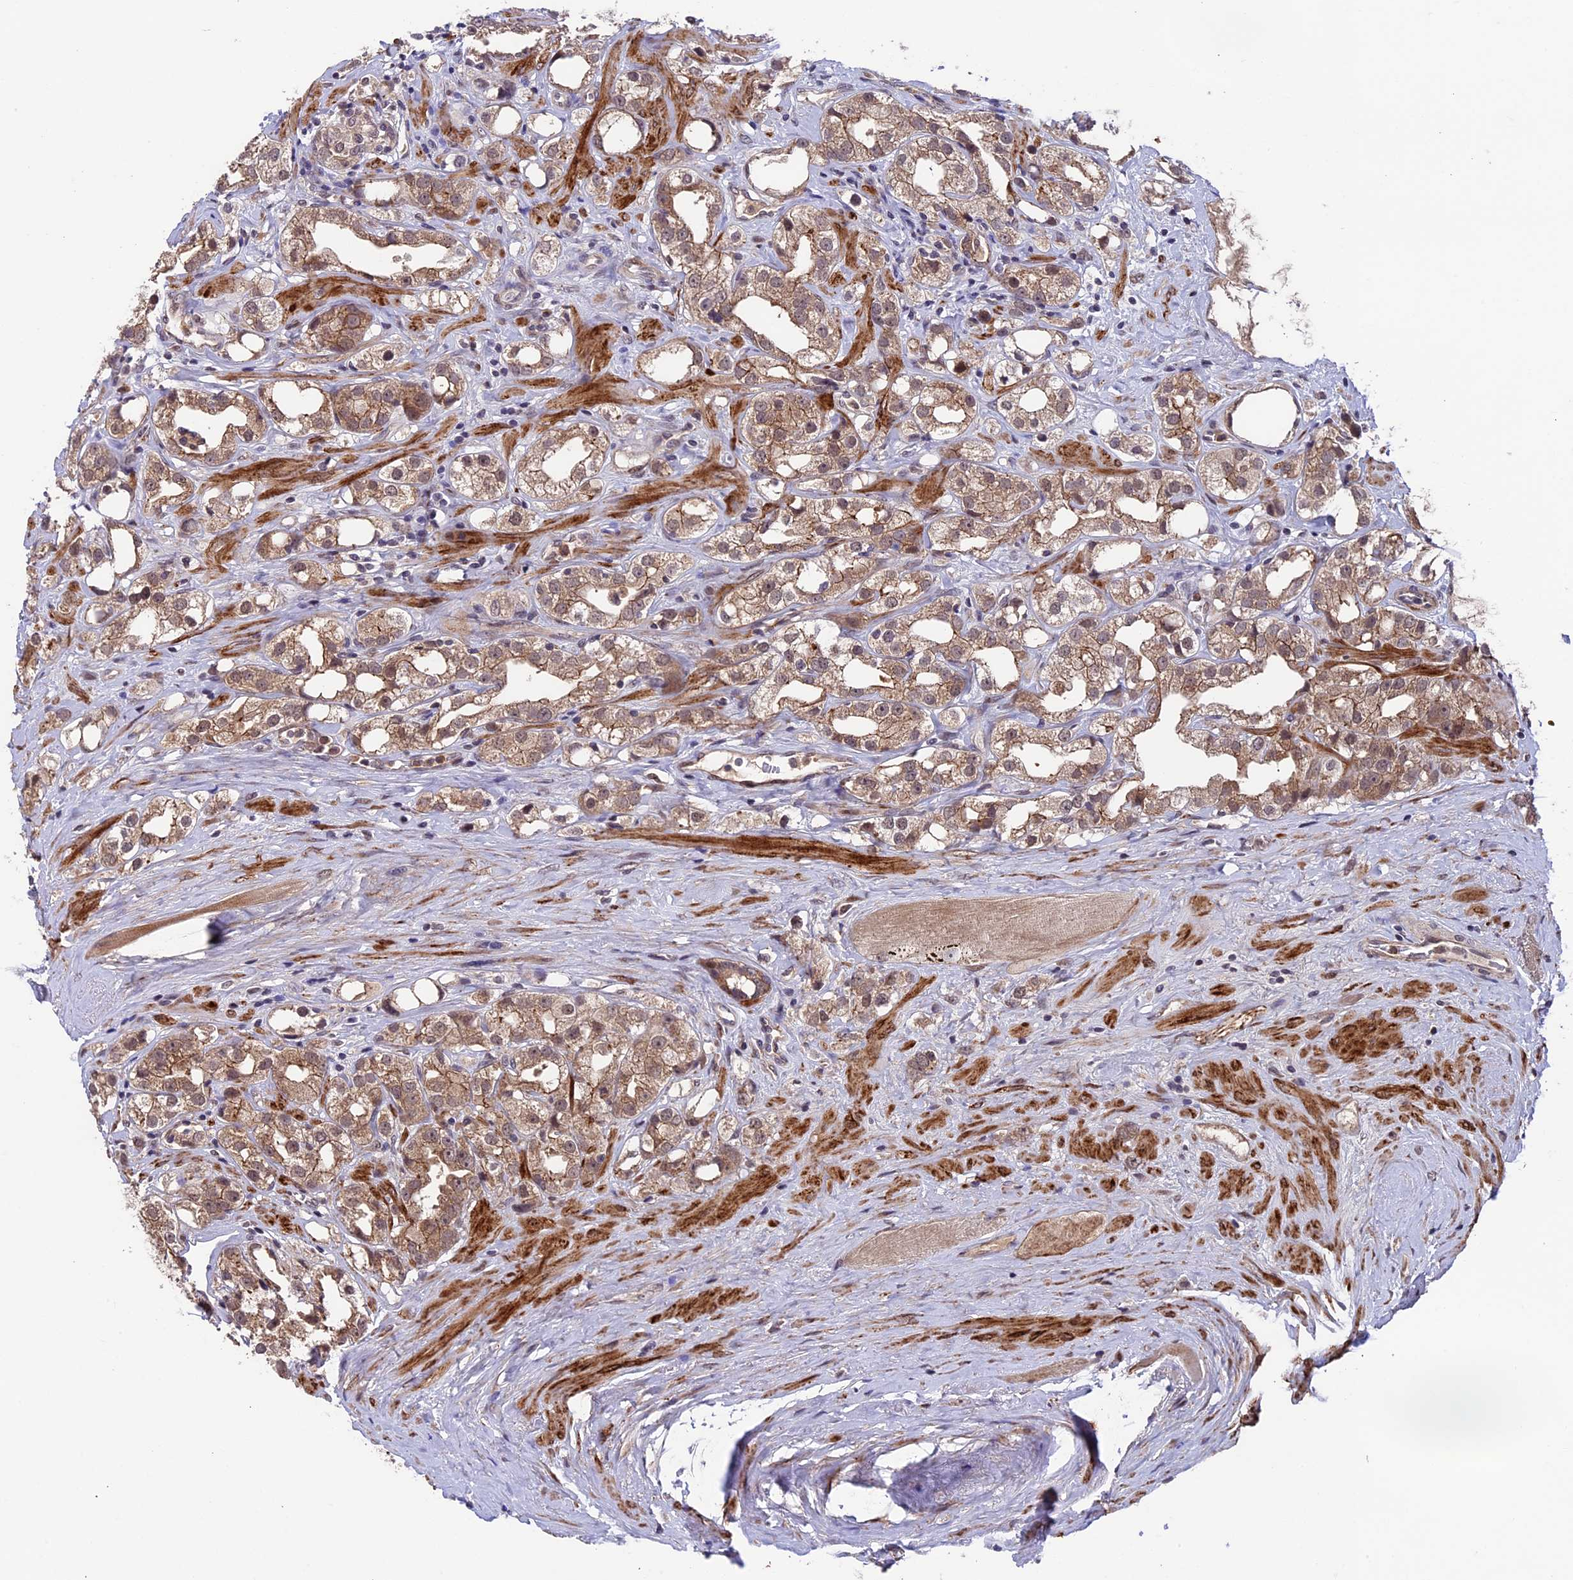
{"staining": {"intensity": "moderate", "quantity": ">75%", "location": "cytoplasmic/membranous,nuclear"}, "tissue": "prostate cancer", "cell_type": "Tumor cells", "image_type": "cancer", "snomed": [{"axis": "morphology", "description": "Adenocarcinoma, NOS"}, {"axis": "topography", "description": "Prostate"}], "caption": "Brown immunohistochemical staining in adenocarcinoma (prostate) shows moderate cytoplasmic/membranous and nuclear expression in about >75% of tumor cells.", "gene": "SIPA1L3", "patient": {"sex": "male", "age": 79}}